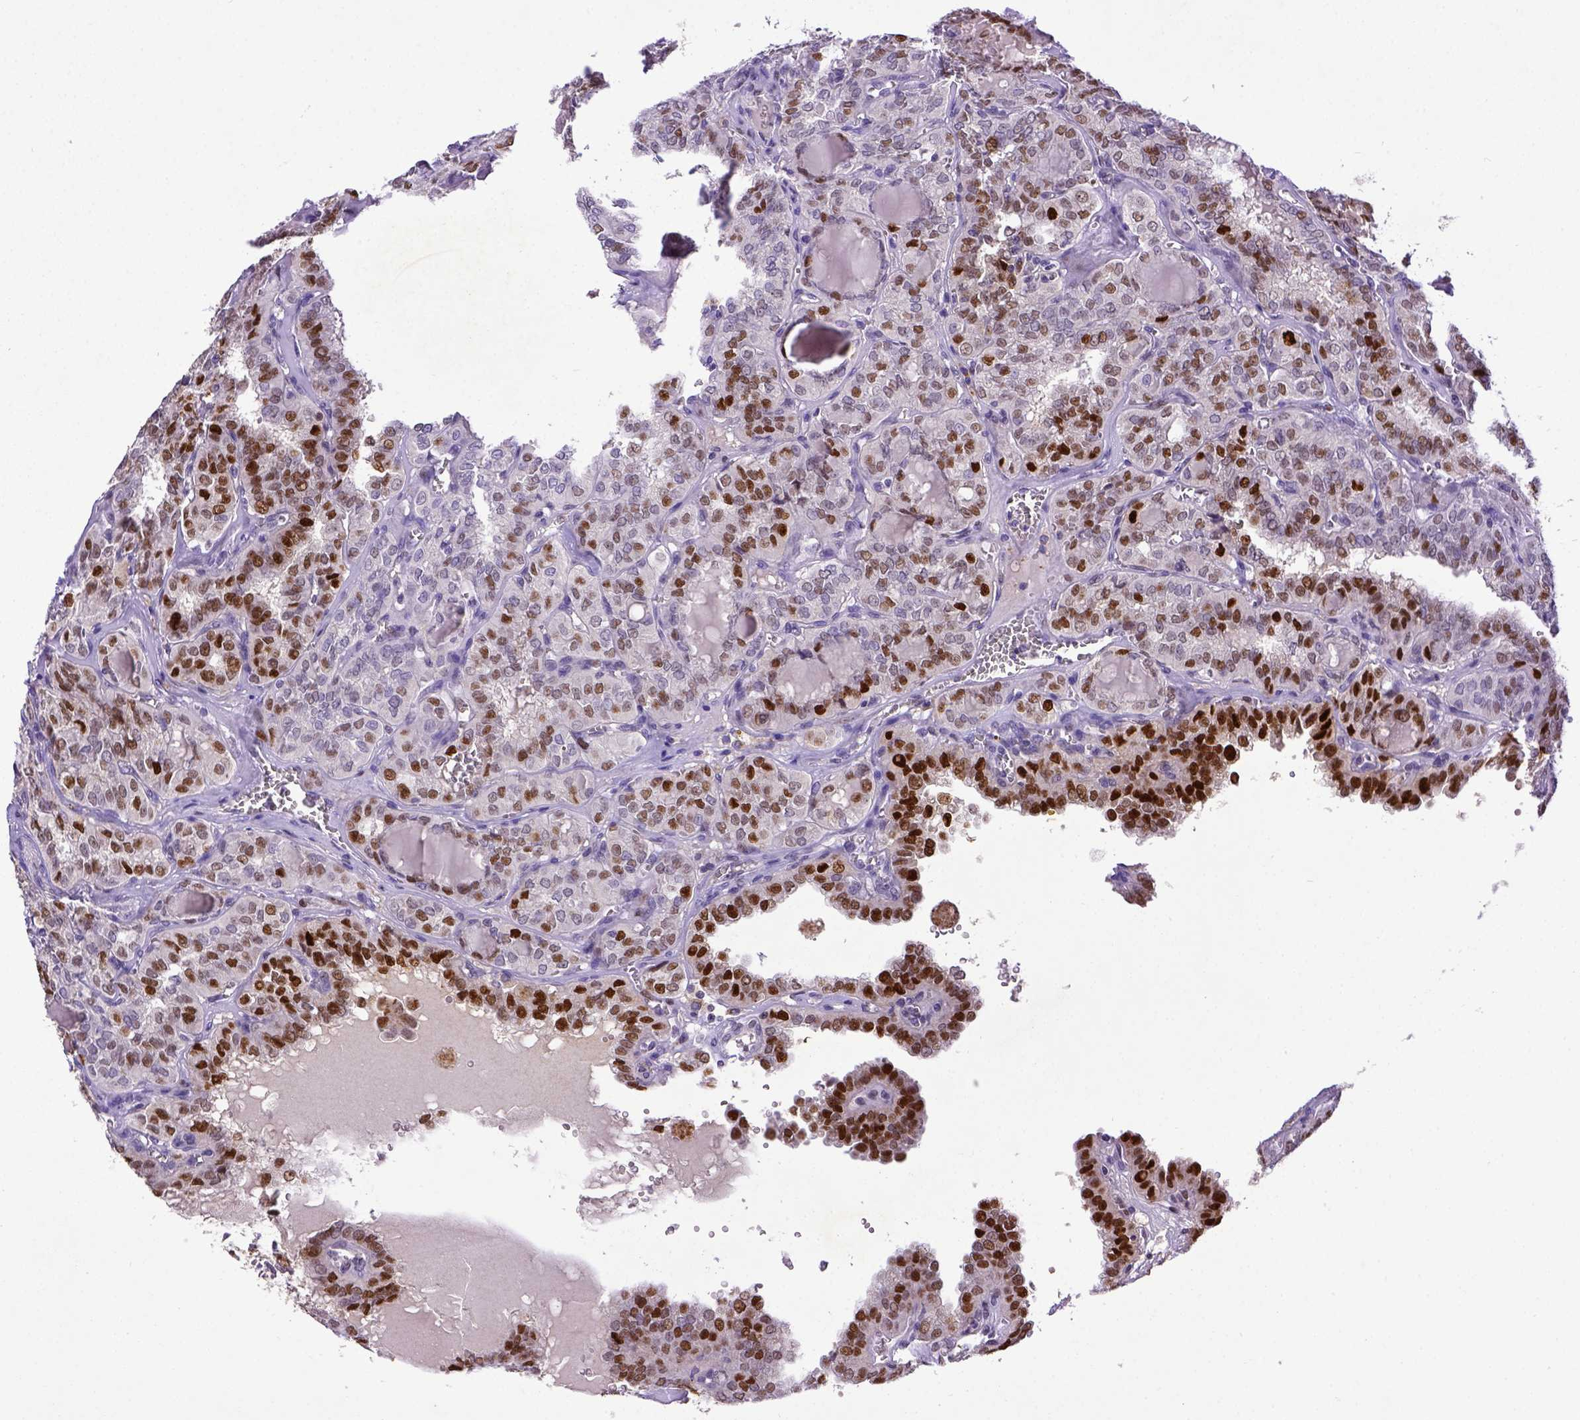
{"staining": {"intensity": "strong", "quantity": "25%-75%", "location": "nuclear"}, "tissue": "thyroid cancer", "cell_type": "Tumor cells", "image_type": "cancer", "snomed": [{"axis": "morphology", "description": "Papillary adenocarcinoma, NOS"}, {"axis": "topography", "description": "Thyroid gland"}], "caption": "High-magnification brightfield microscopy of thyroid papillary adenocarcinoma stained with DAB (brown) and counterstained with hematoxylin (blue). tumor cells exhibit strong nuclear expression is identified in approximately25%-75% of cells.", "gene": "CDKN1A", "patient": {"sex": "female", "age": 41}}